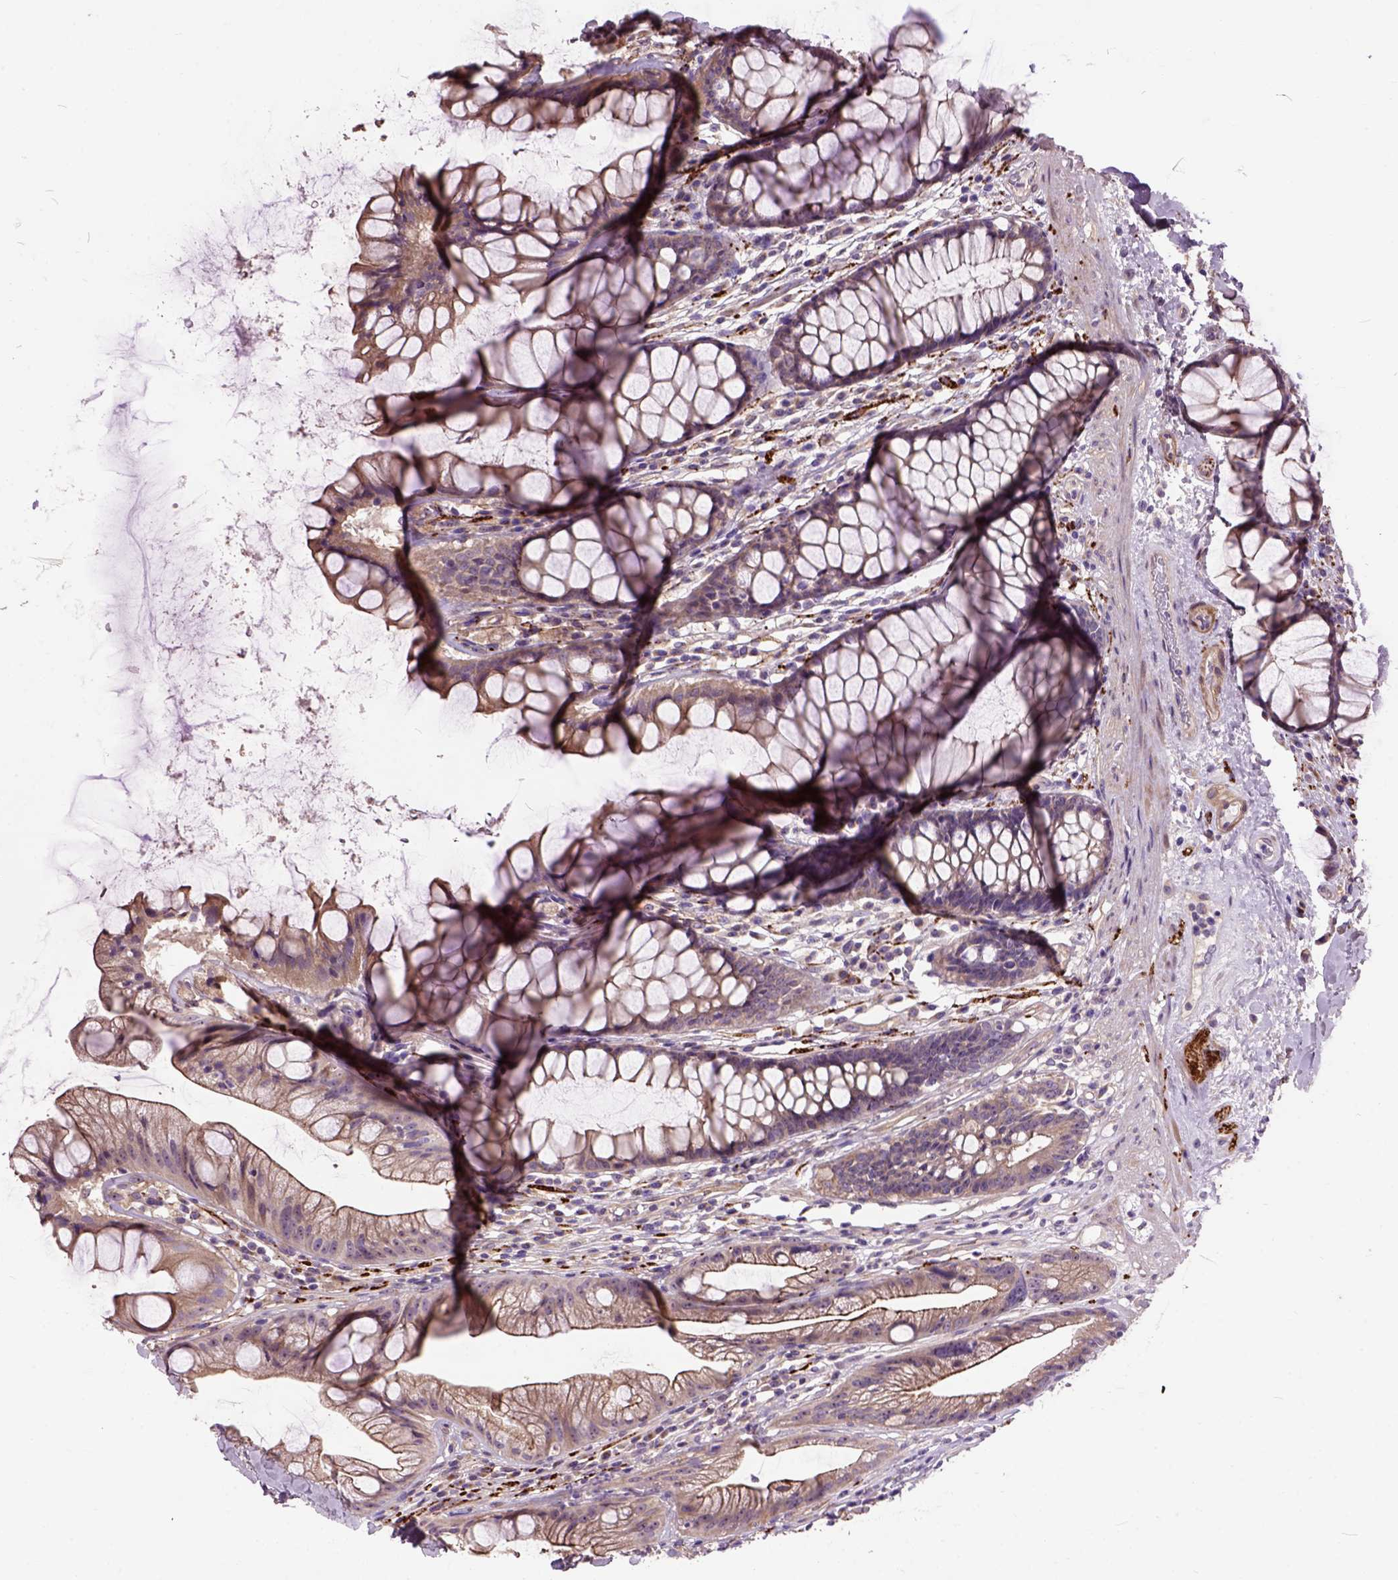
{"staining": {"intensity": "moderate", "quantity": ">75%", "location": "cytoplasmic/membranous"}, "tissue": "rectum", "cell_type": "Glandular cells", "image_type": "normal", "snomed": [{"axis": "morphology", "description": "Normal tissue, NOS"}, {"axis": "topography", "description": "Rectum"}], "caption": "Rectum stained with a protein marker reveals moderate staining in glandular cells.", "gene": "MAPT", "patient": {"sex": "male", "age": 72}}